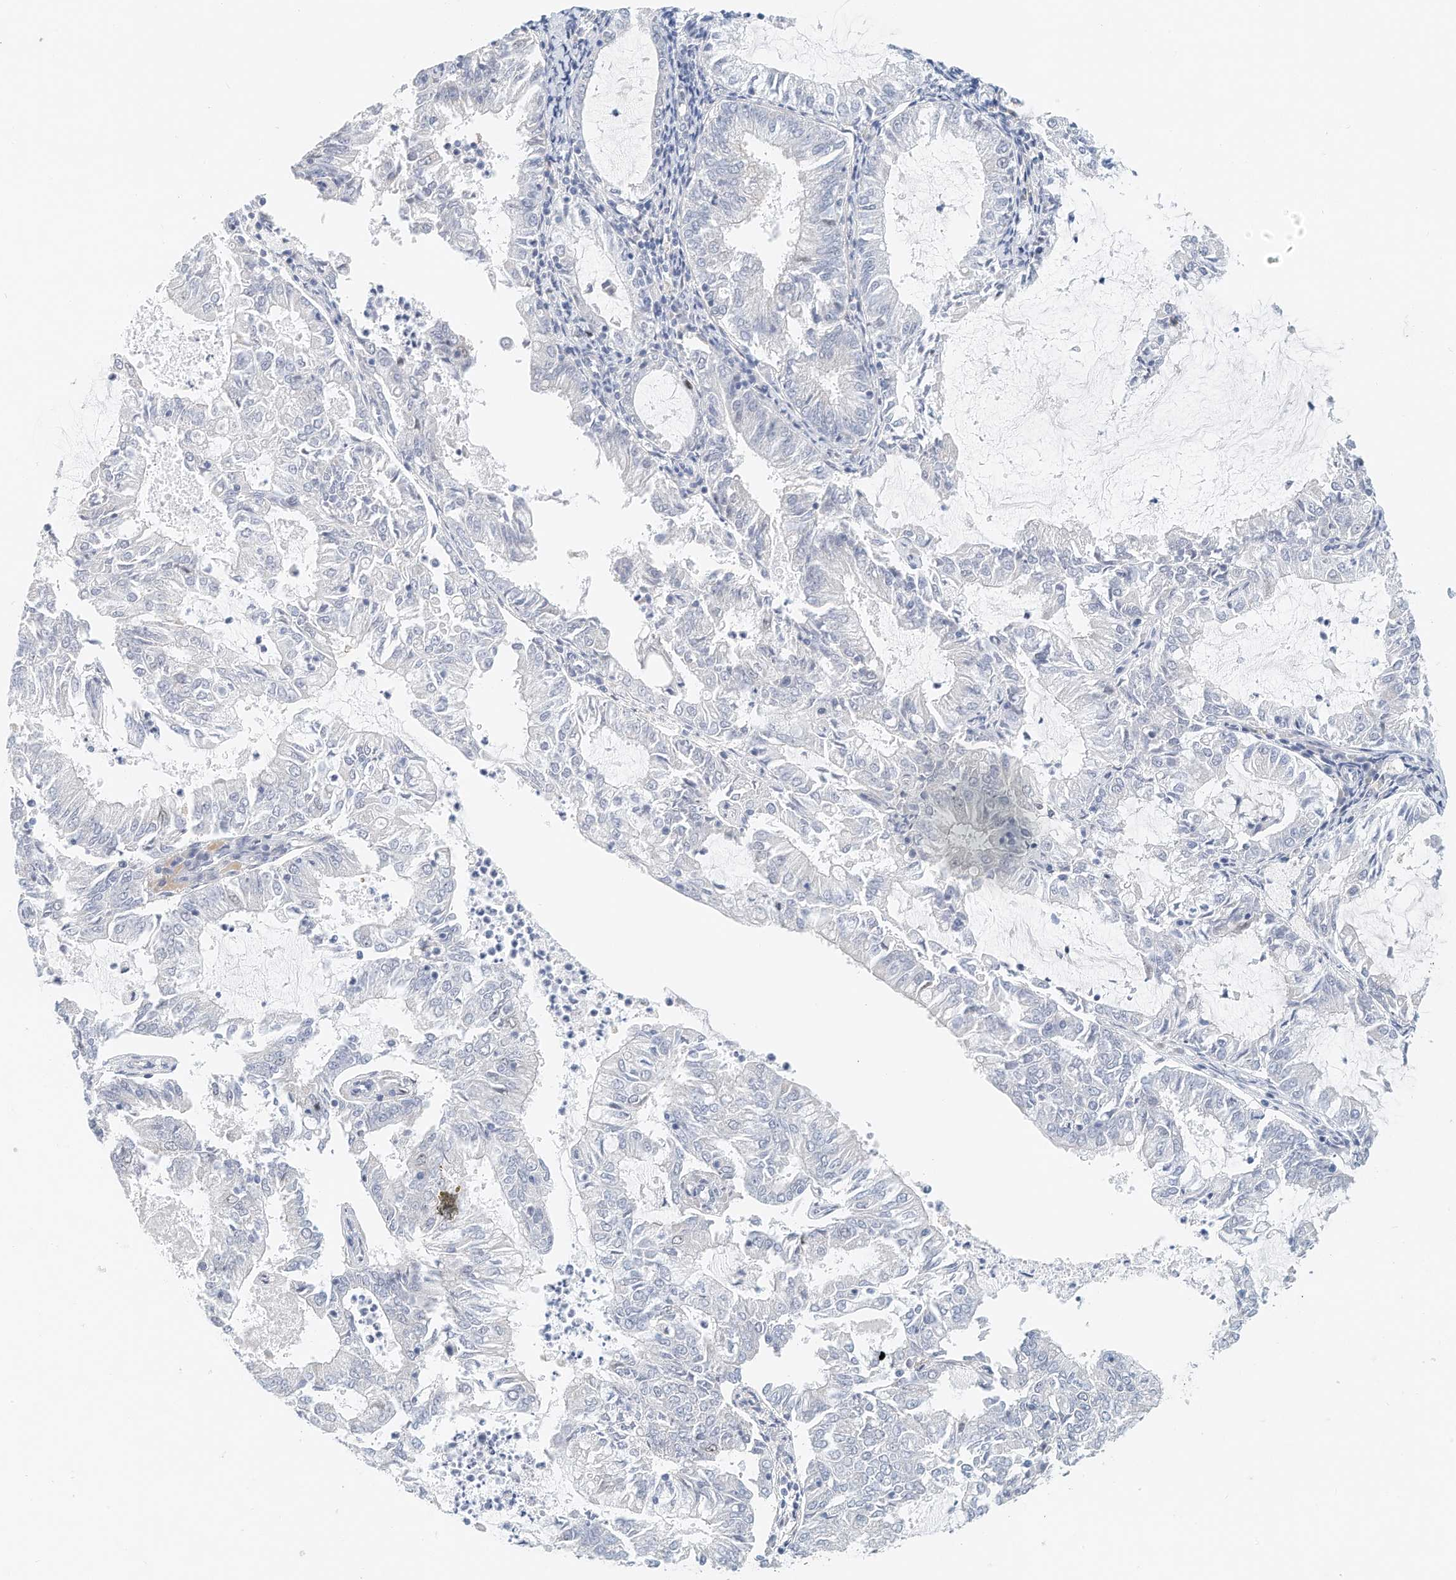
{"staining": {"intensity": "negative", "quantity": "none", "location": "none"}, "tissue": "endometrial cancer", "cell_type": "Tumor cells", "image_type": "cancer", "snomed": [{"axis": "morphology", "description": "Adenocarcinoma, NOS"}, {"axis": "topography", "description": "Endometrium"}], "caption": "This histopathology image is of endometrial cancer stained with immunohistochemistry (IHC) to label a protein in brown with the nuclei are counter-stained blue. There is no expression in tumor cells.", "gene": "ARHGAP28", "patient": {"sex": "female", "age": 57}}